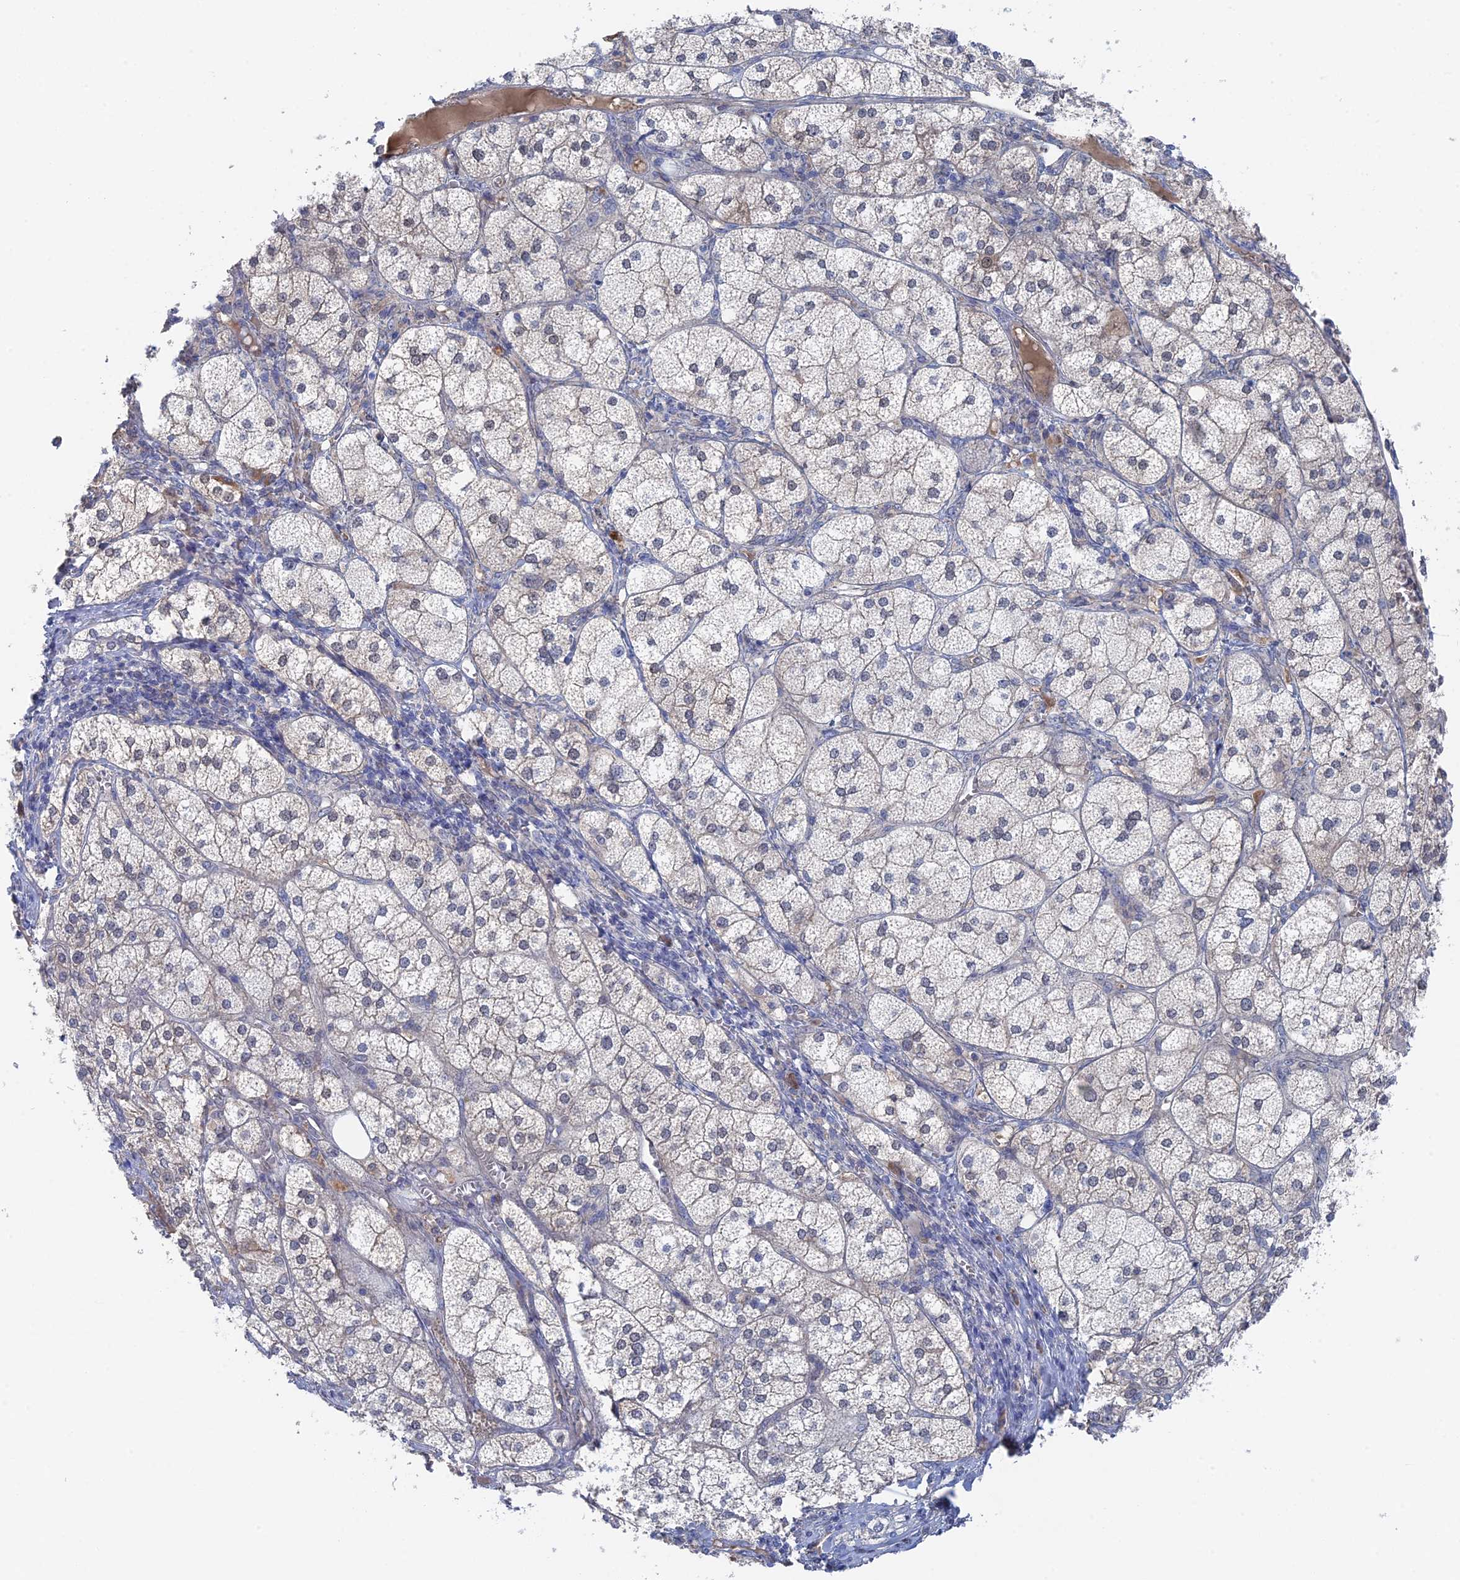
{"staining": {"intensity": "moderate", "quantity": "<25%", "location": "cytoplasmic/membranous,nuclear"}, "tissue": "adrenal gland", "cell_type": "Glandular cells", "image_type": "normal", "snomed": [{"axis": "morphology", "description": "Normal tissue, NOS"}, {"axis": "topography", "description": "Adrenal gland"}], "caption": "IHC image of normal adrenal gland: human adrenal gland stained using IHC demonstrates low levels of moderate protein expression localized specifically in the cytoplasmic/membranous,nuclear of glandular cells, appearing as a cytoplasmic/membranous,nuclear brown color.", "gene": "IRGQ", "patient": {"sex": "female", "age": 61}}